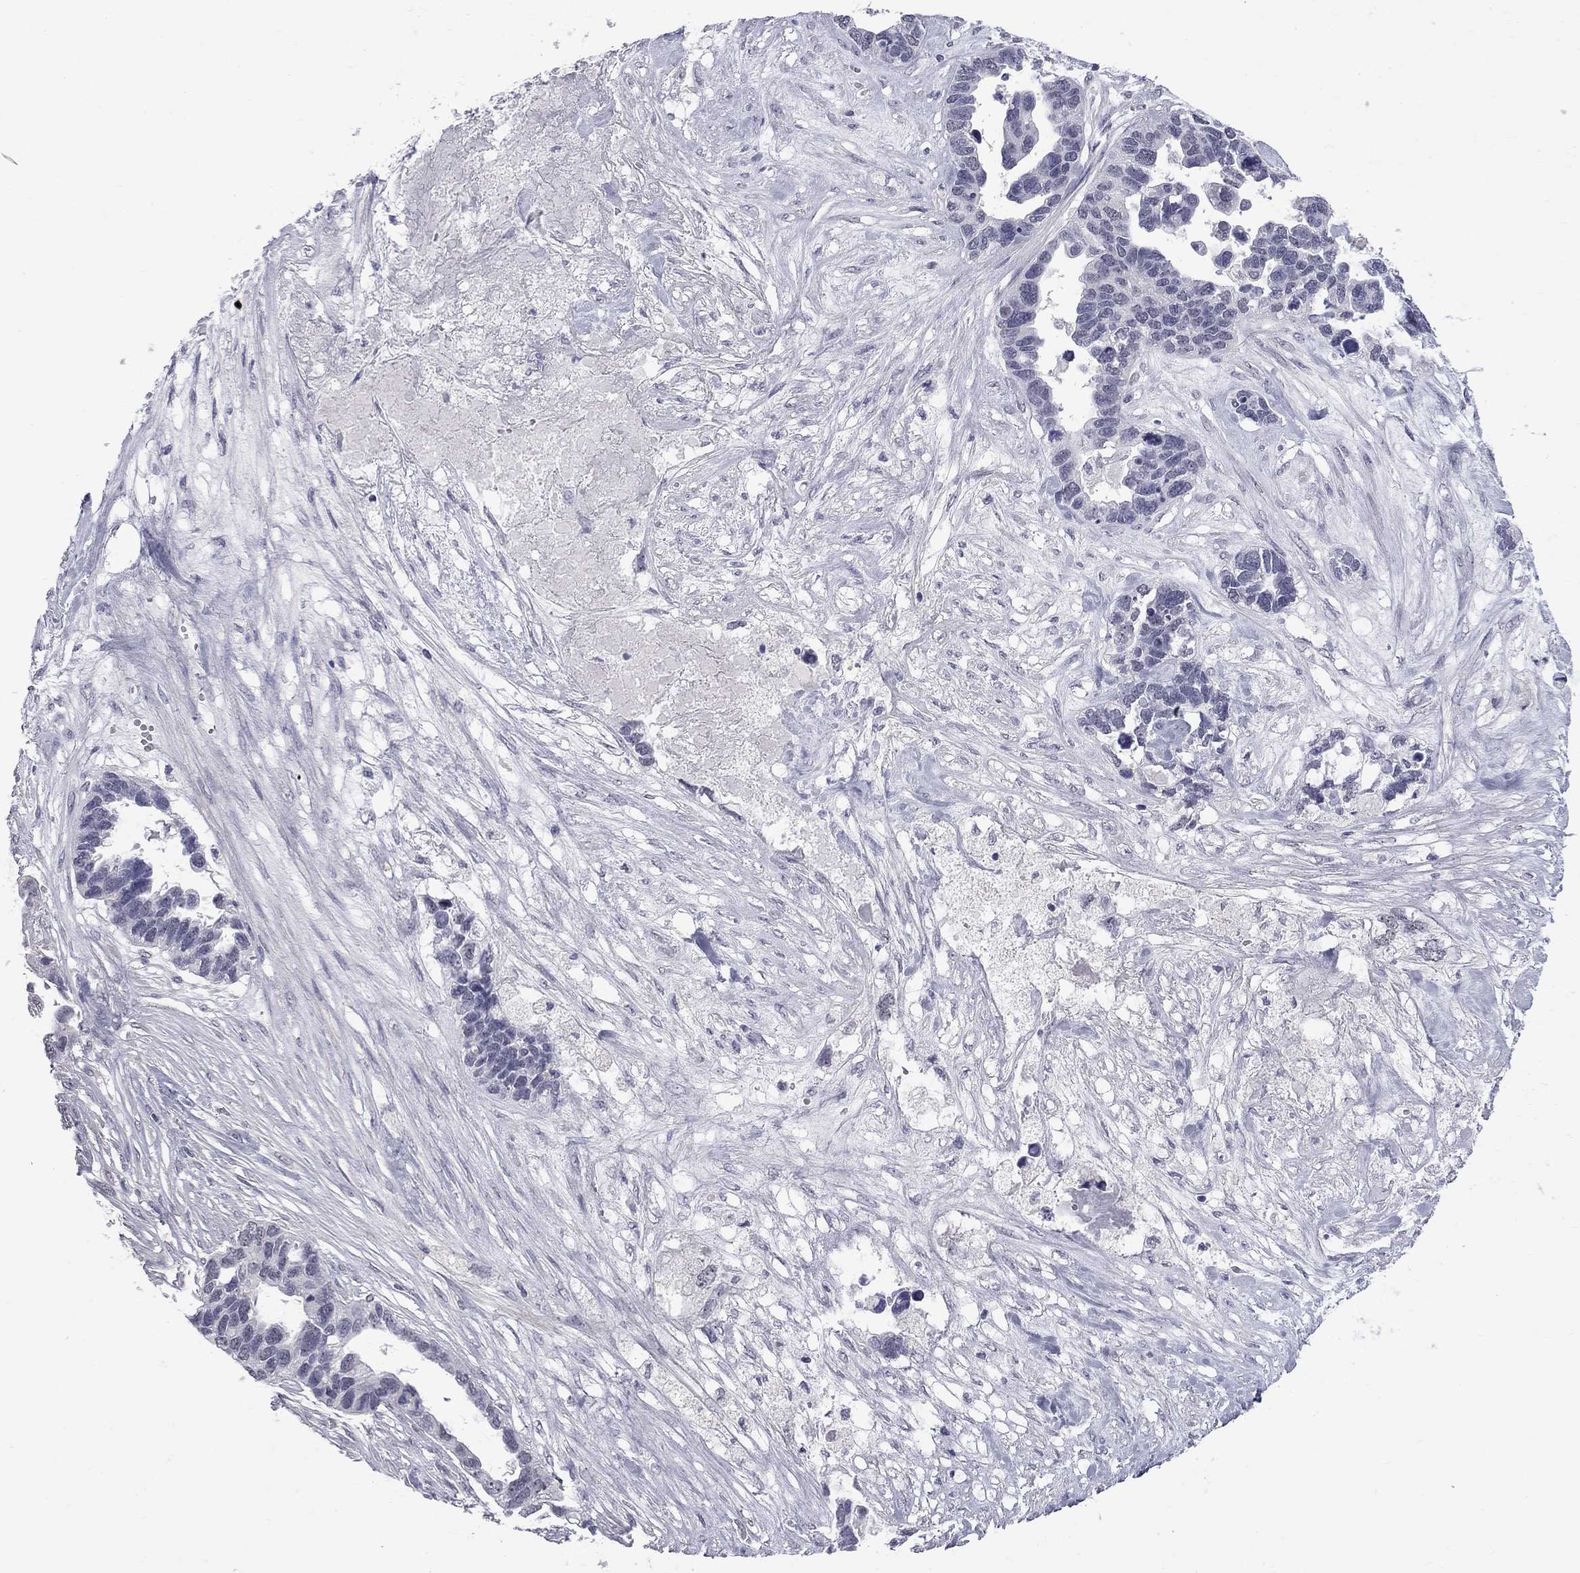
{"staining": {"intensity": "negative", "quantity": "none", "location": "none"}, "tissue": "ovarian cancer", "cell_type": "Tumor cells", "image_type": "cancer", "snomed": [{"axis": "morphology", "description": "Cystadenocarcinoma, serous, NOS"}, {"axis": "topography", "description": "Ovary"}], "caption": "A high-resolution histopathology image shows immunohistochemistry (IHC) staining of ovarian serous cystadenocarcinoma, which exhibits no significant expression in tumor cells.", "gene": "GSG1L", "patient": {"sex": "female", "age": 54}}